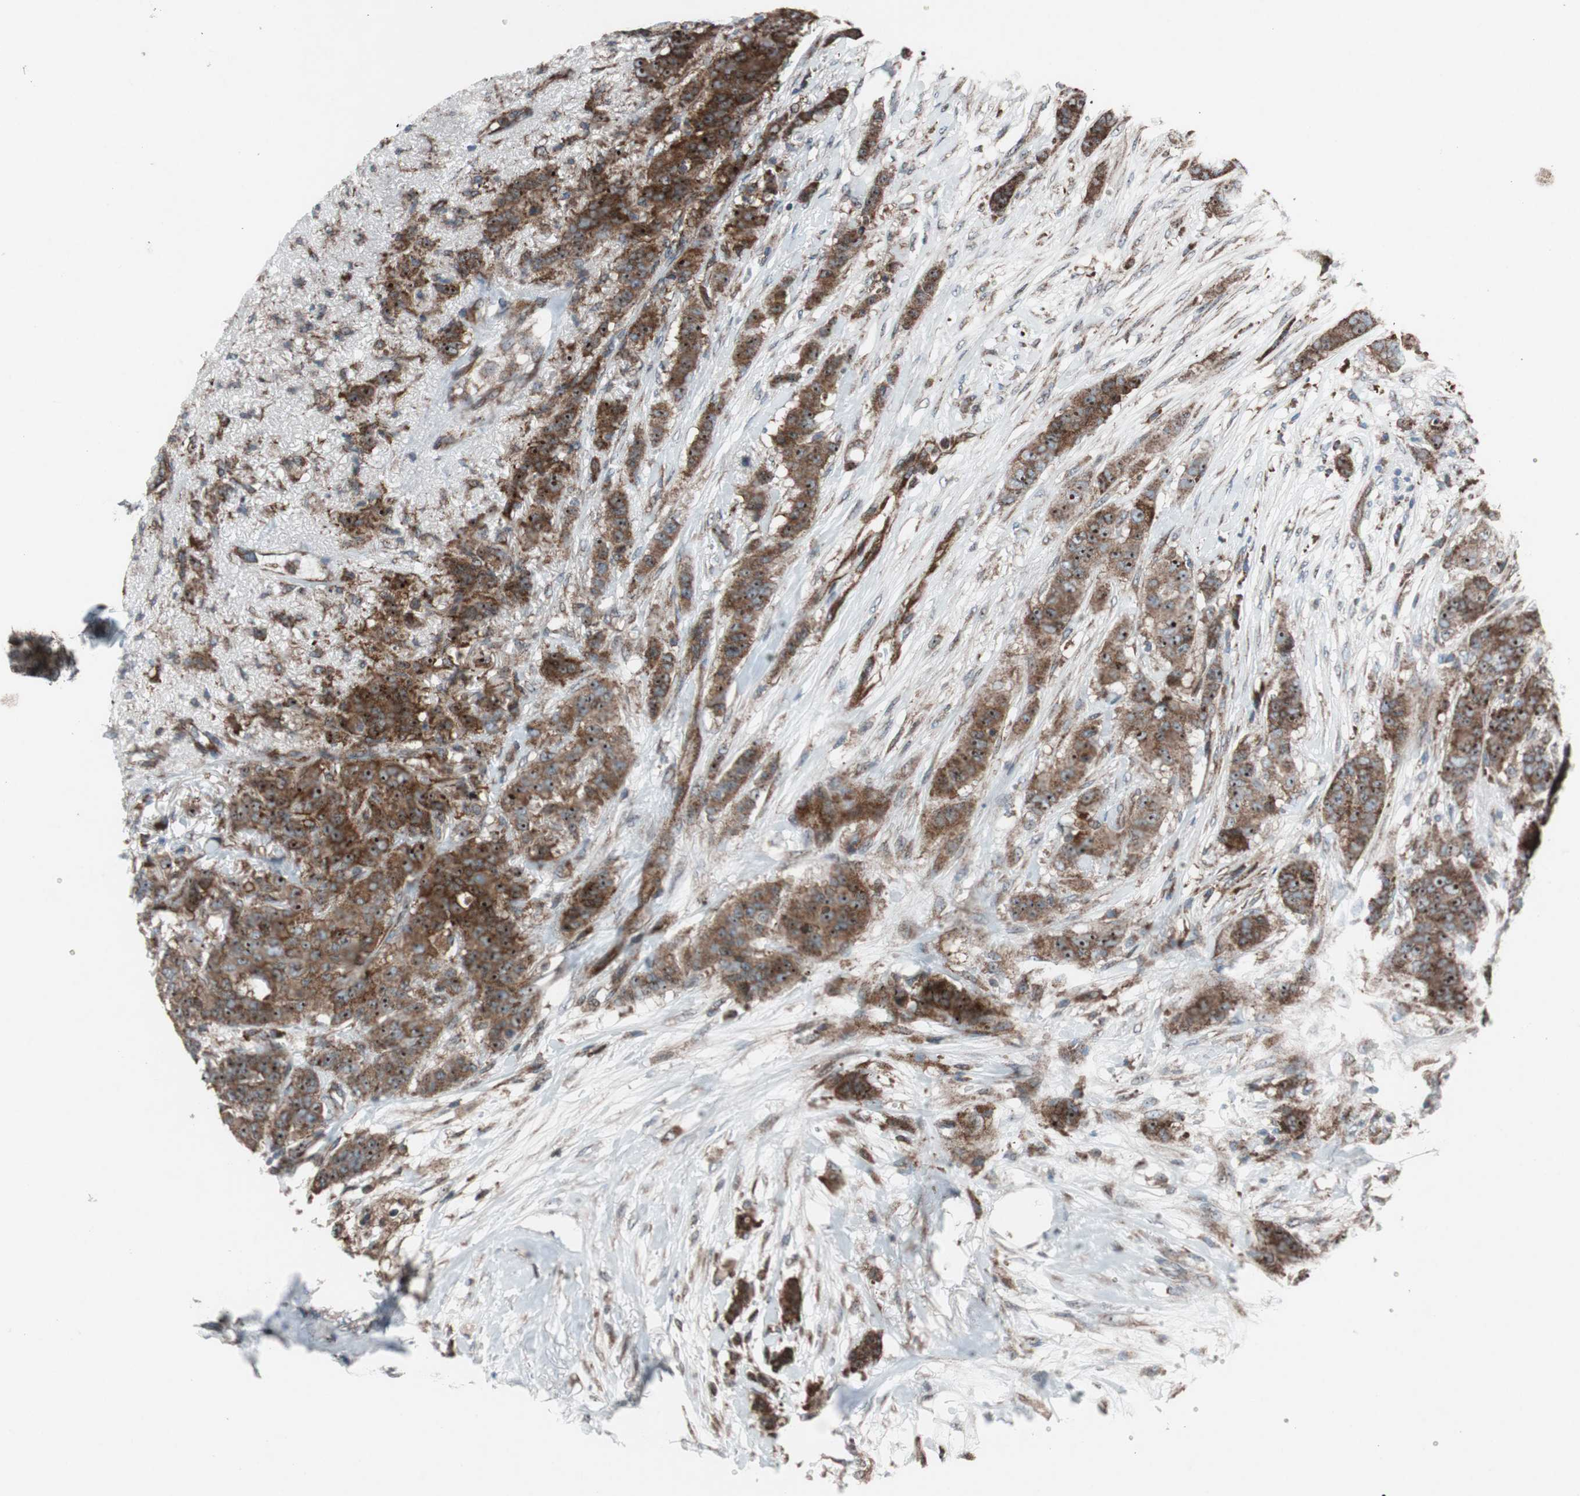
{"staining": {"intensity": "strong", "quantity": ">75%", "location": "cytoplasmic/membranous"}, "tissue": "breast cancer", "cell_type": "Tumor cells", "image_type": "cancer", "snomed": [{"axis": "morphology", "description": "Duct carcinoma"}, {"axis": "topography", "description": "Breast"}], "caption": "This photomicrograph shows IHC staining of human breast cancer, with high strong cytoplasmic/membranous expression in about >75% of tumor cells.", "gene": "CCL14", "patient": {"sex": "female", "age": 40}}